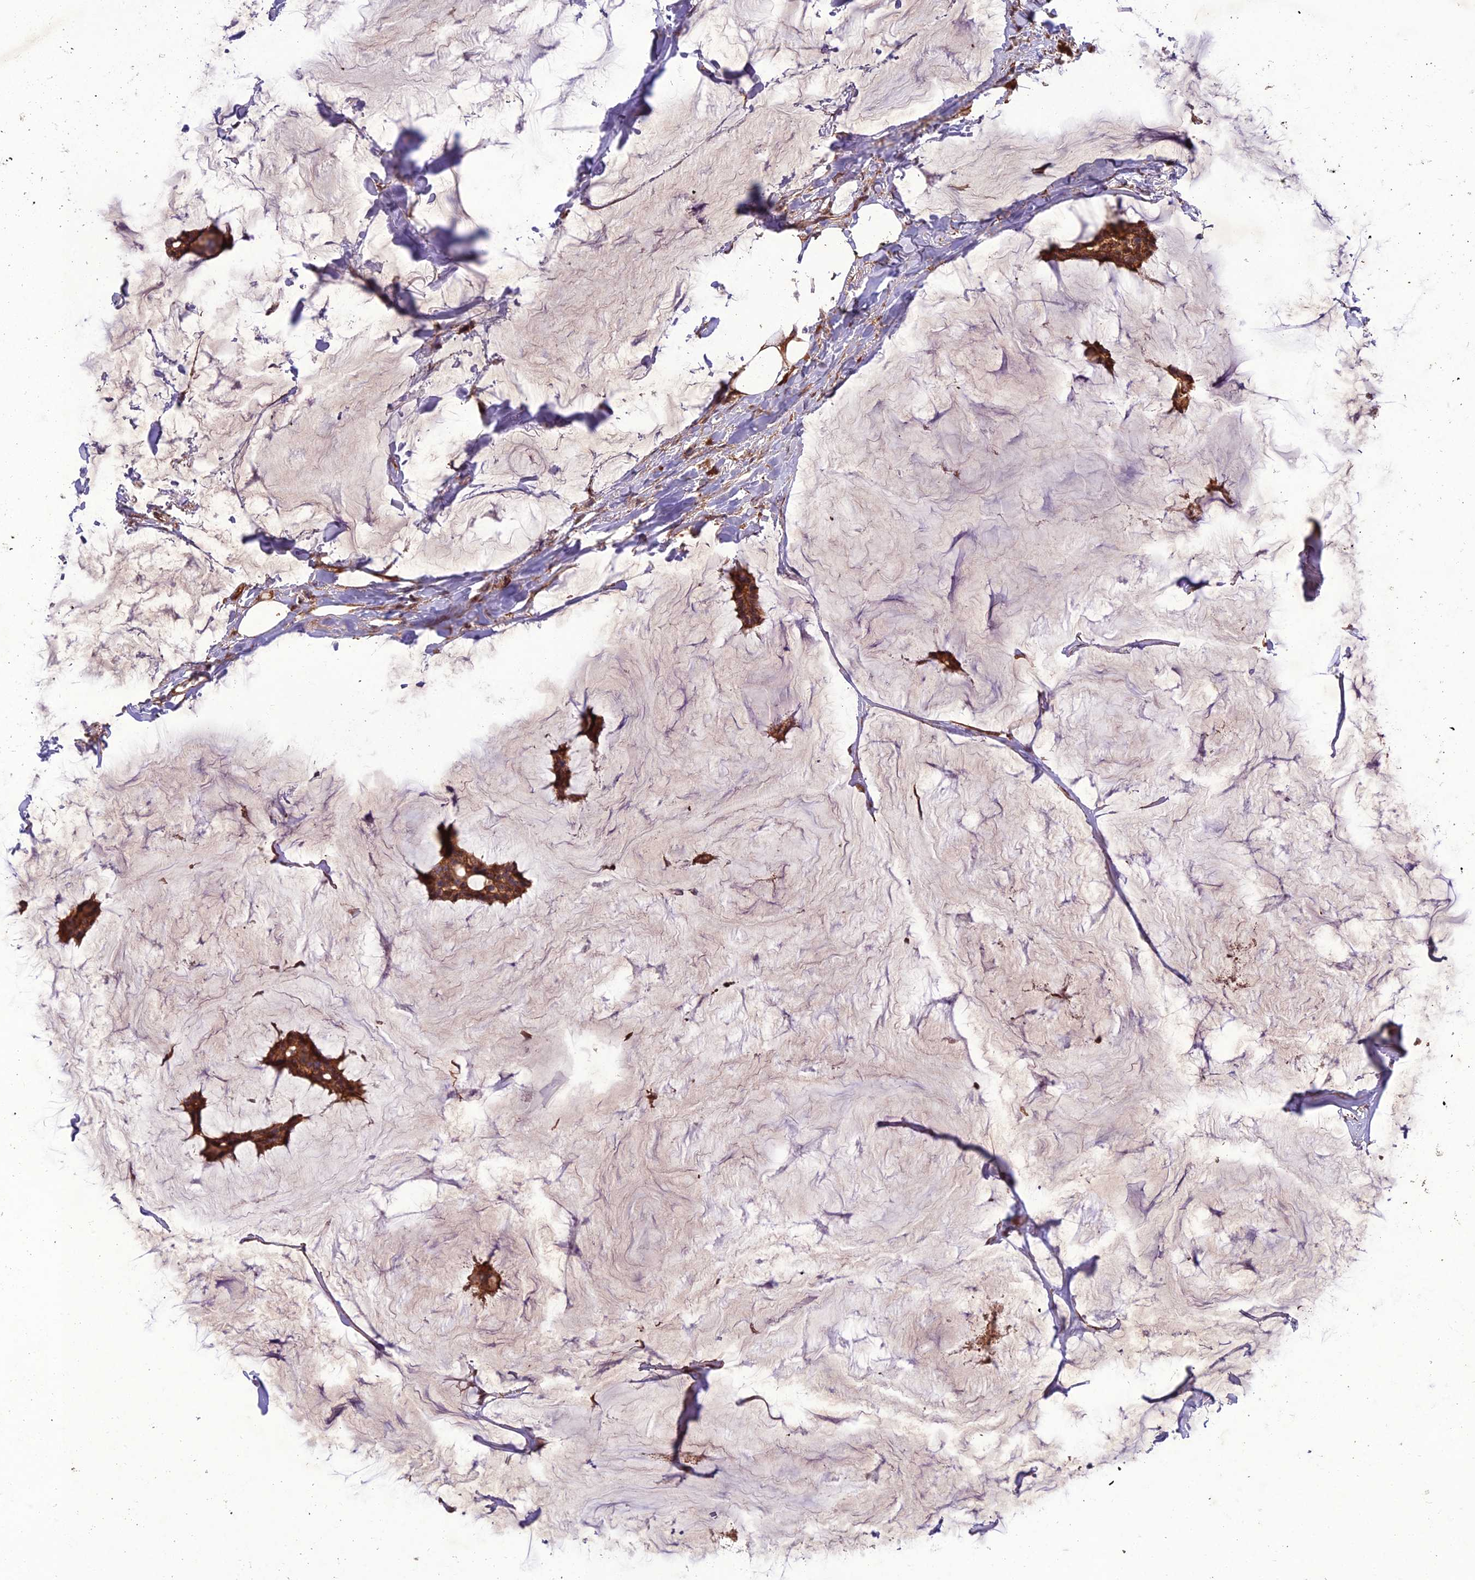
{"staining": {"intensity": "moderate", "quantity": ">75%", "location": "cytoplasmic/membranous"}, "tissue": "breast cancer", "cell_type": "Tumor cells", "image_type": "cancer", "snomed": [{"axis": "morphology", "description": "Duct carcinoma"}, {"axis": "topography", "description": "Breast"}], "caption": "DAB (3,3'-diaminobenzidine) immunohistochemical staining of human breast cancer displays moderate cytoplasmic/membranous protein positivity in approximately >75% of tumor cells.", "gene": "CENPL", "patient": {"sex": "female", "age": 93}}